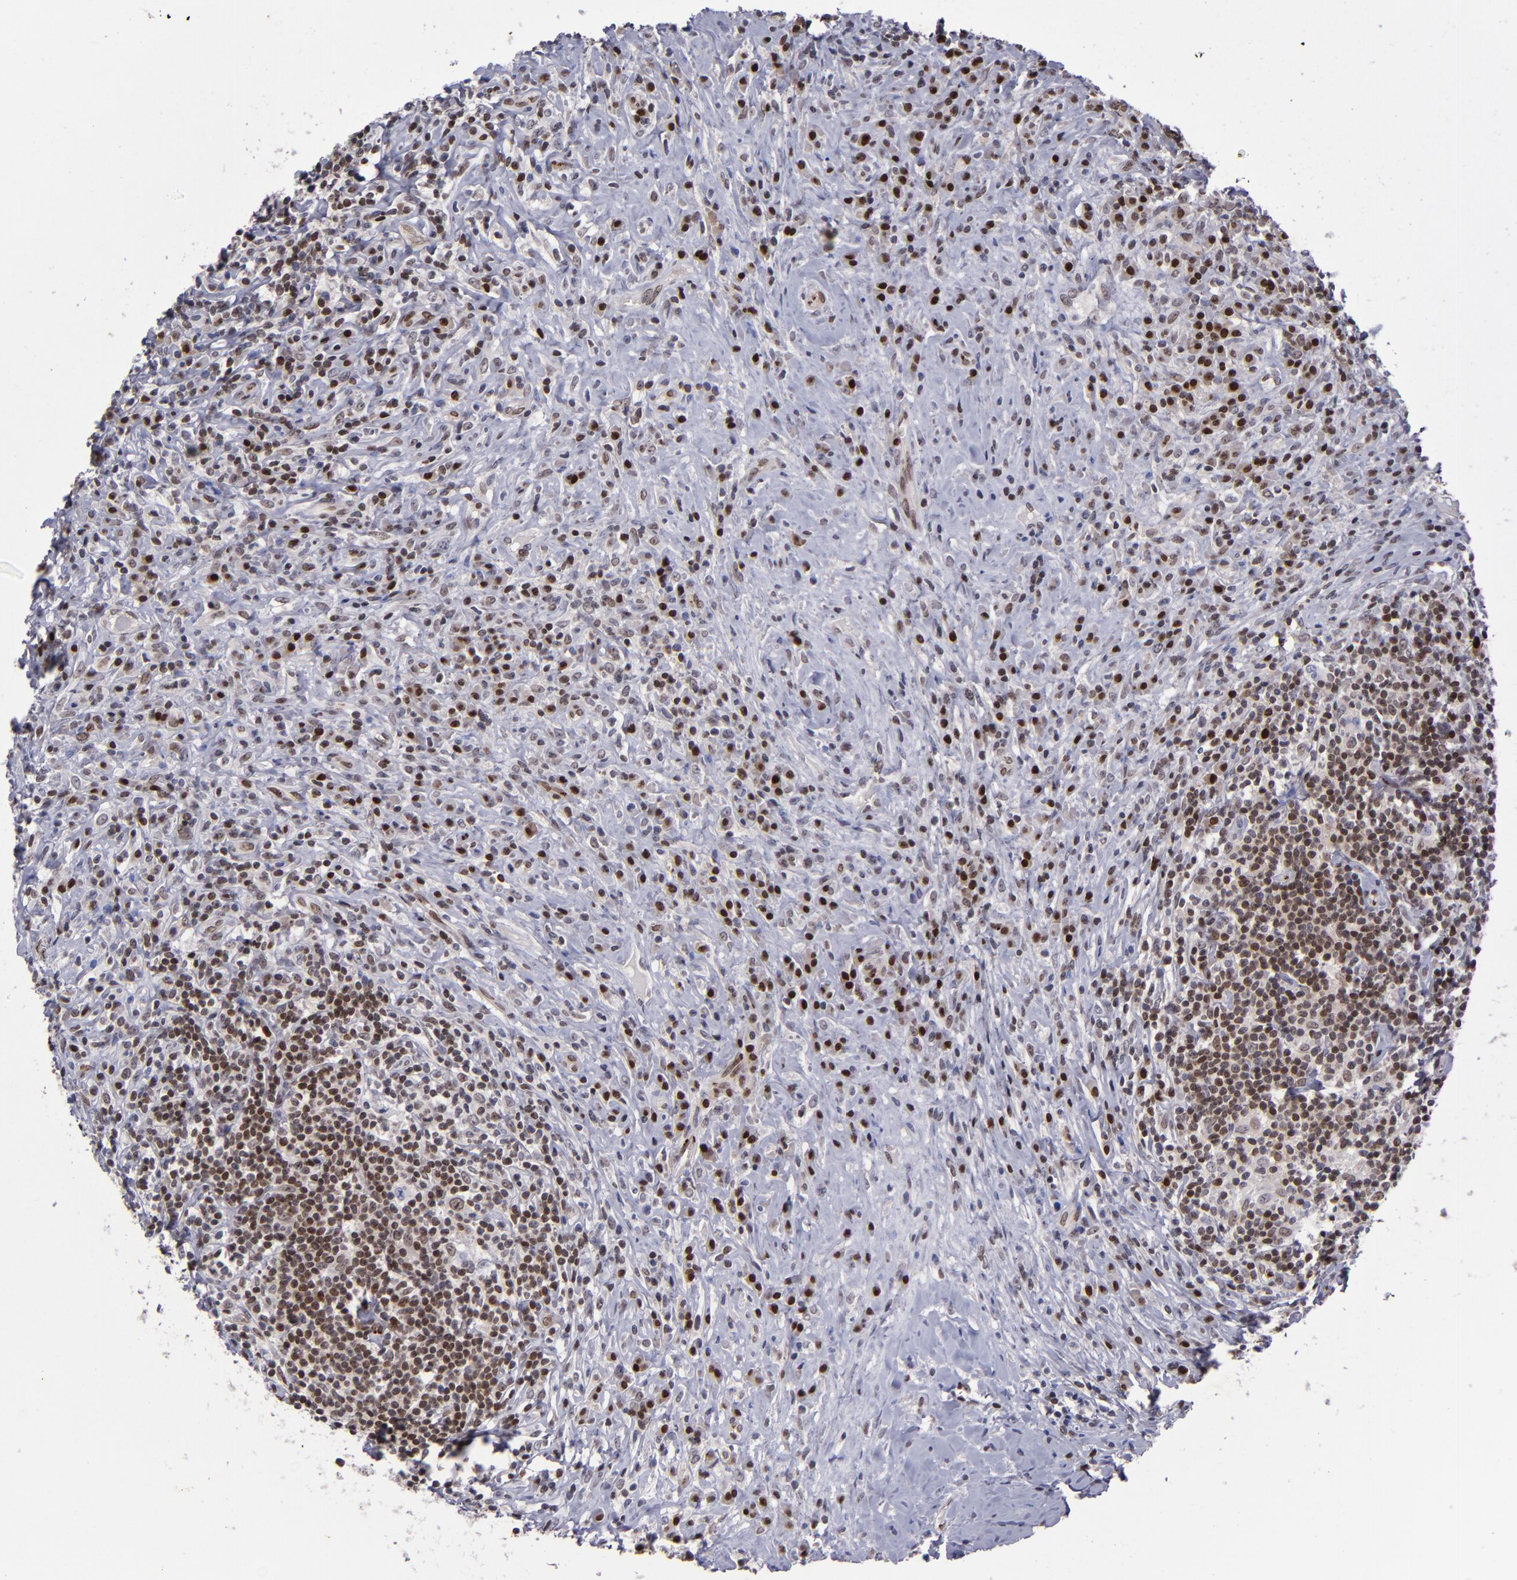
{"staining": {"intensity": "moderate", "quantity": "25%-75%", "location": "nuclear"}, "tissue": "lymphoma", "cell_type": "Tumor cells", "image_type": "cancer", "snomed": [{"axis": "morphology", "description": "Hodgkin's disease, NOS"}, {"axis": "topography", "description": "Lymph node"}], "caption": "Approximately 25%-75% of tumor cells in human Hodgkin's disease show moderate nuclear protein expression as visualized by brown immunohistochemical staining.", "gene": "MGMT", "patient": {"sex": "female", "age": 25}}